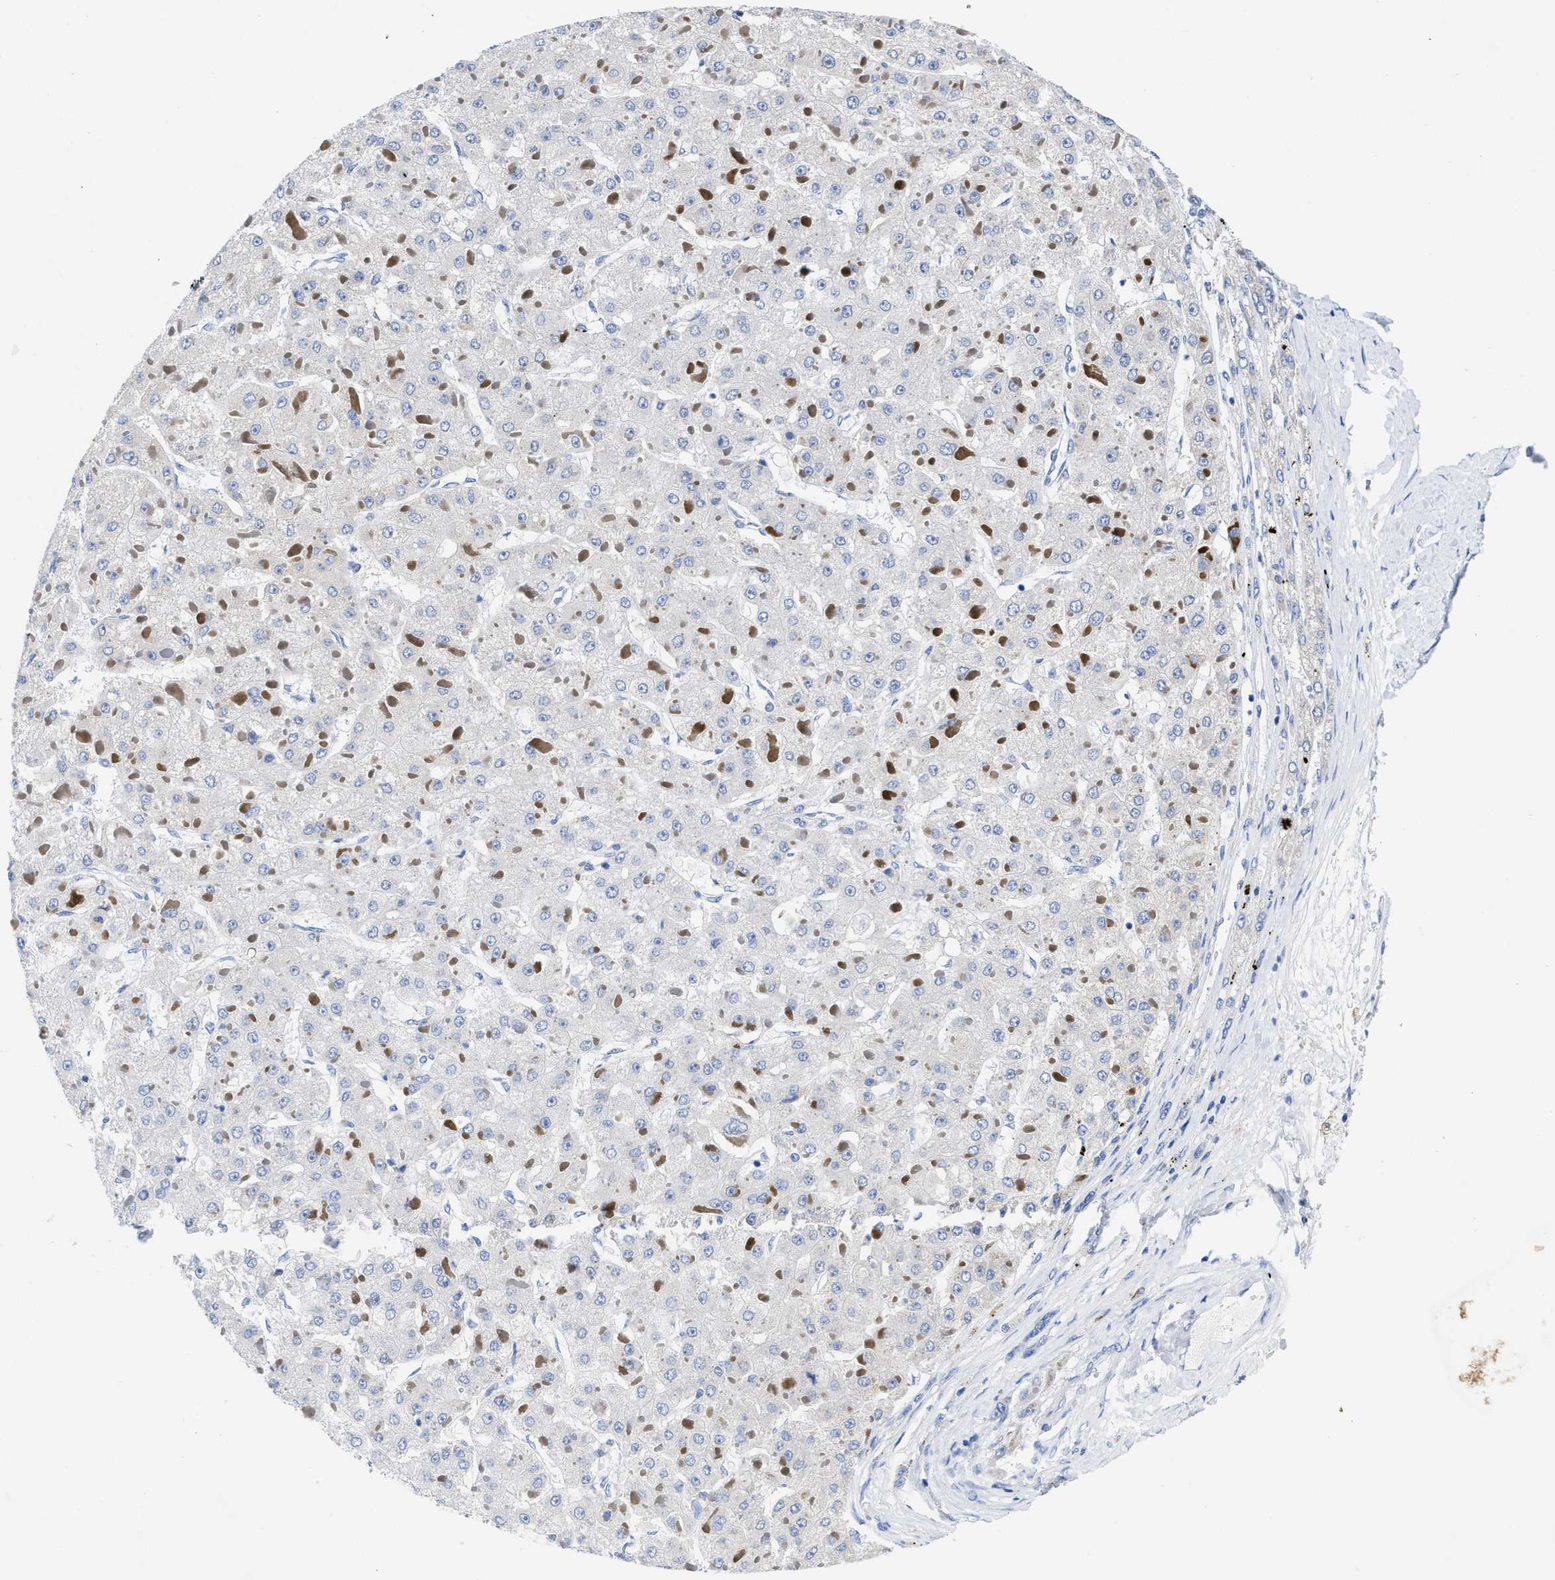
{"staining": {"intensity": "negative", "quantity": "none", "location": "none"}, "tissue": "liver cancer", "cell_type": "Tumor cells", "image_type": "cancer", "snomed": [{"axis": "morphology", "description": "Carcinoma, Hepatocellular, NOS"}, {"axis": "topography", "description": "Liver"}], "caption": "A micrograph of human liver cancer (hepatocellular carcinoma) is negative for staining in tumor cells.", "gene": "TBRG4", "patient": {"sex": "female", "age": 73}}